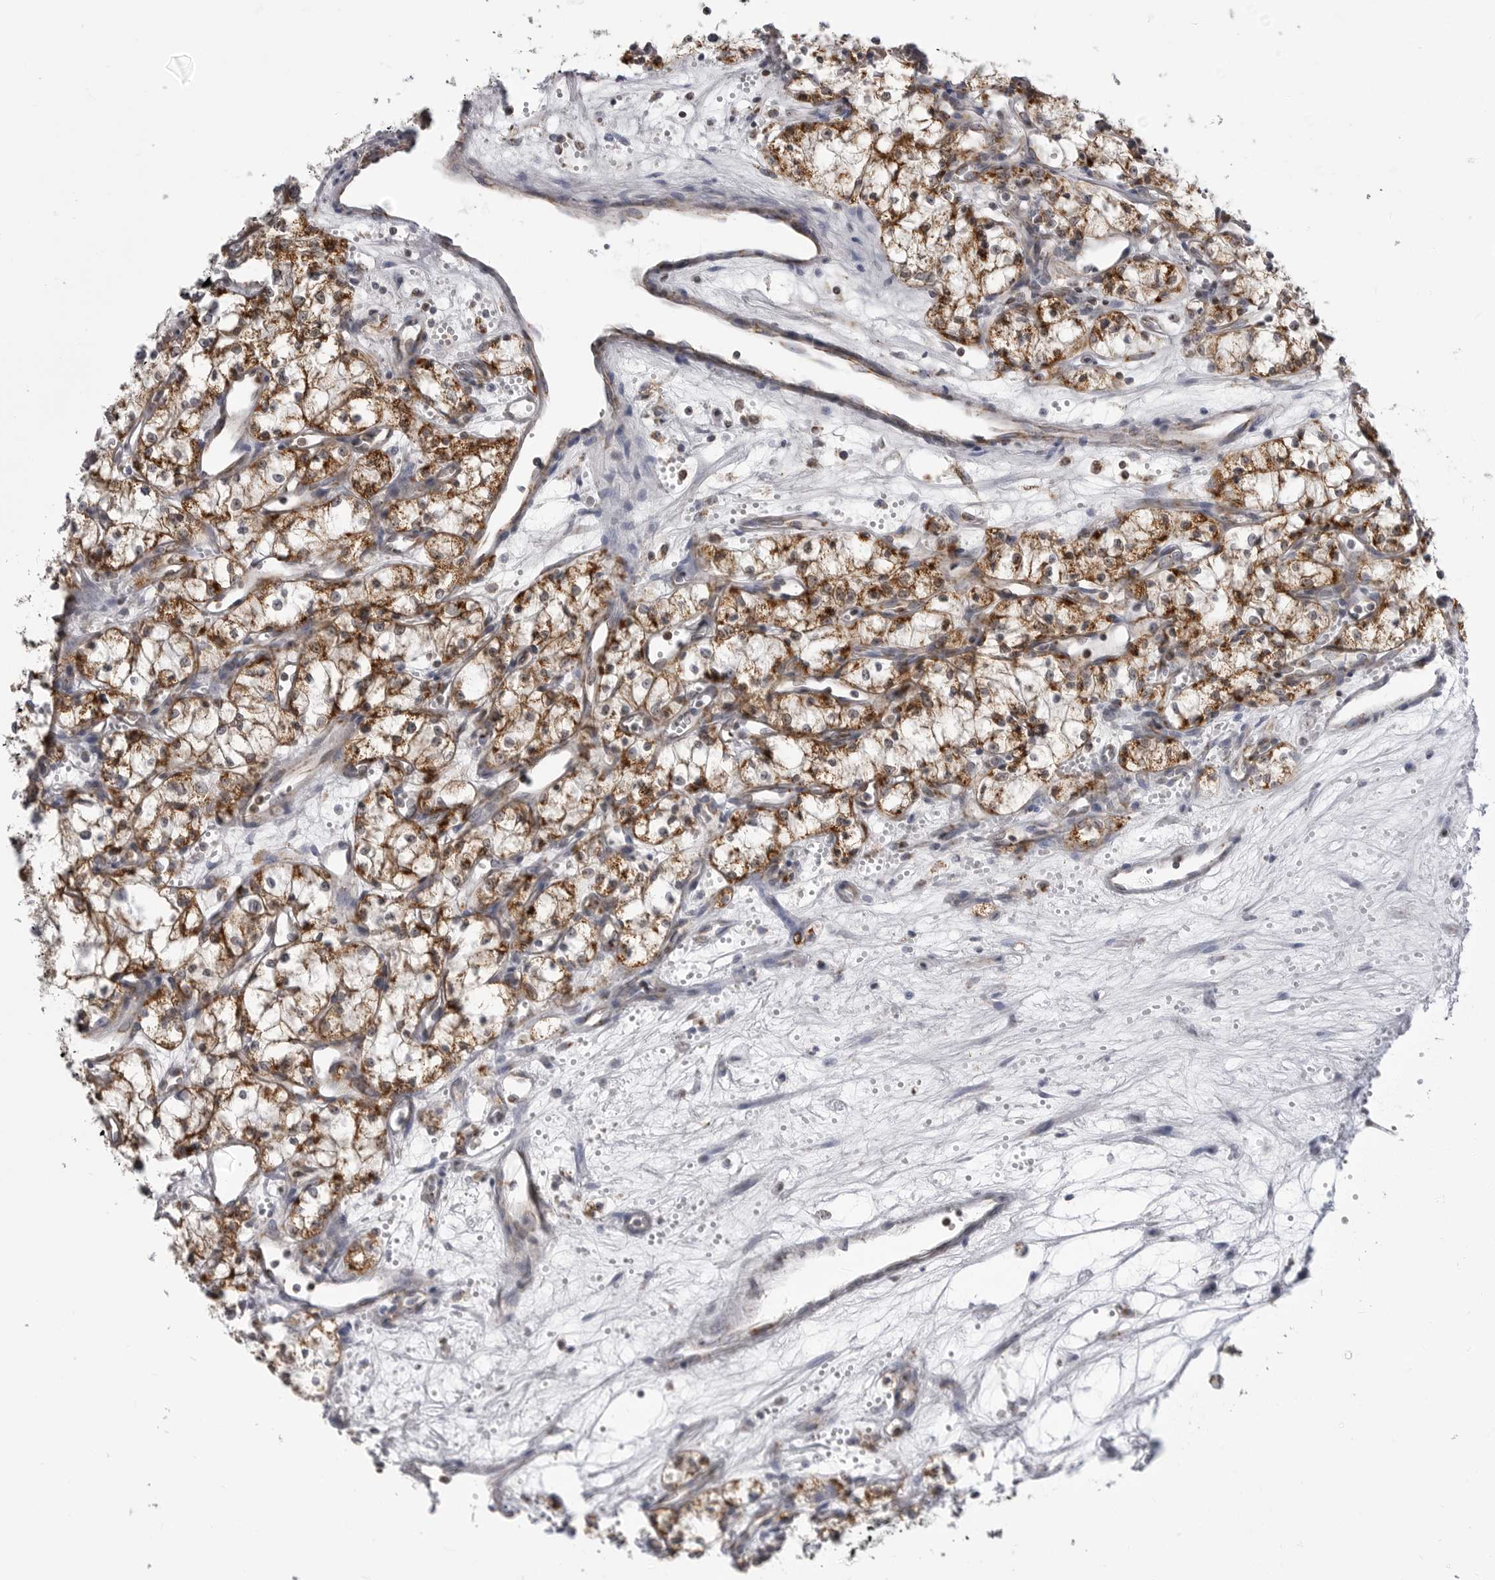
{"staining": {"intensity": "strong", "quantity": ">75%", "location": "cytoplasmic/membranous"}, "tissue": "renal cancer", "cell_type": "Tumor cells", "image_type": "cancer", "snomed": [{"axis": "morphology", "description": "Adenocarcinoma, NOS"}, {"axis": "topography", "description": "Kidney"}], "caption": "An immunohistochemistry photomicrograph of neoplastic tissue is shown. Protein staining in brown labels strong cytoplasmic/membranous positivity in renal adenocarcinoma within tumor cells. The staining was performed using DAB (3,3'-diaminobenzidine) to visualize the protein expression in brown, while the nuclei were stained in blue with hematoxylin (Magnification: 20x).", "gene": "FH", "patient": {"sex": "male", "age": 59}}